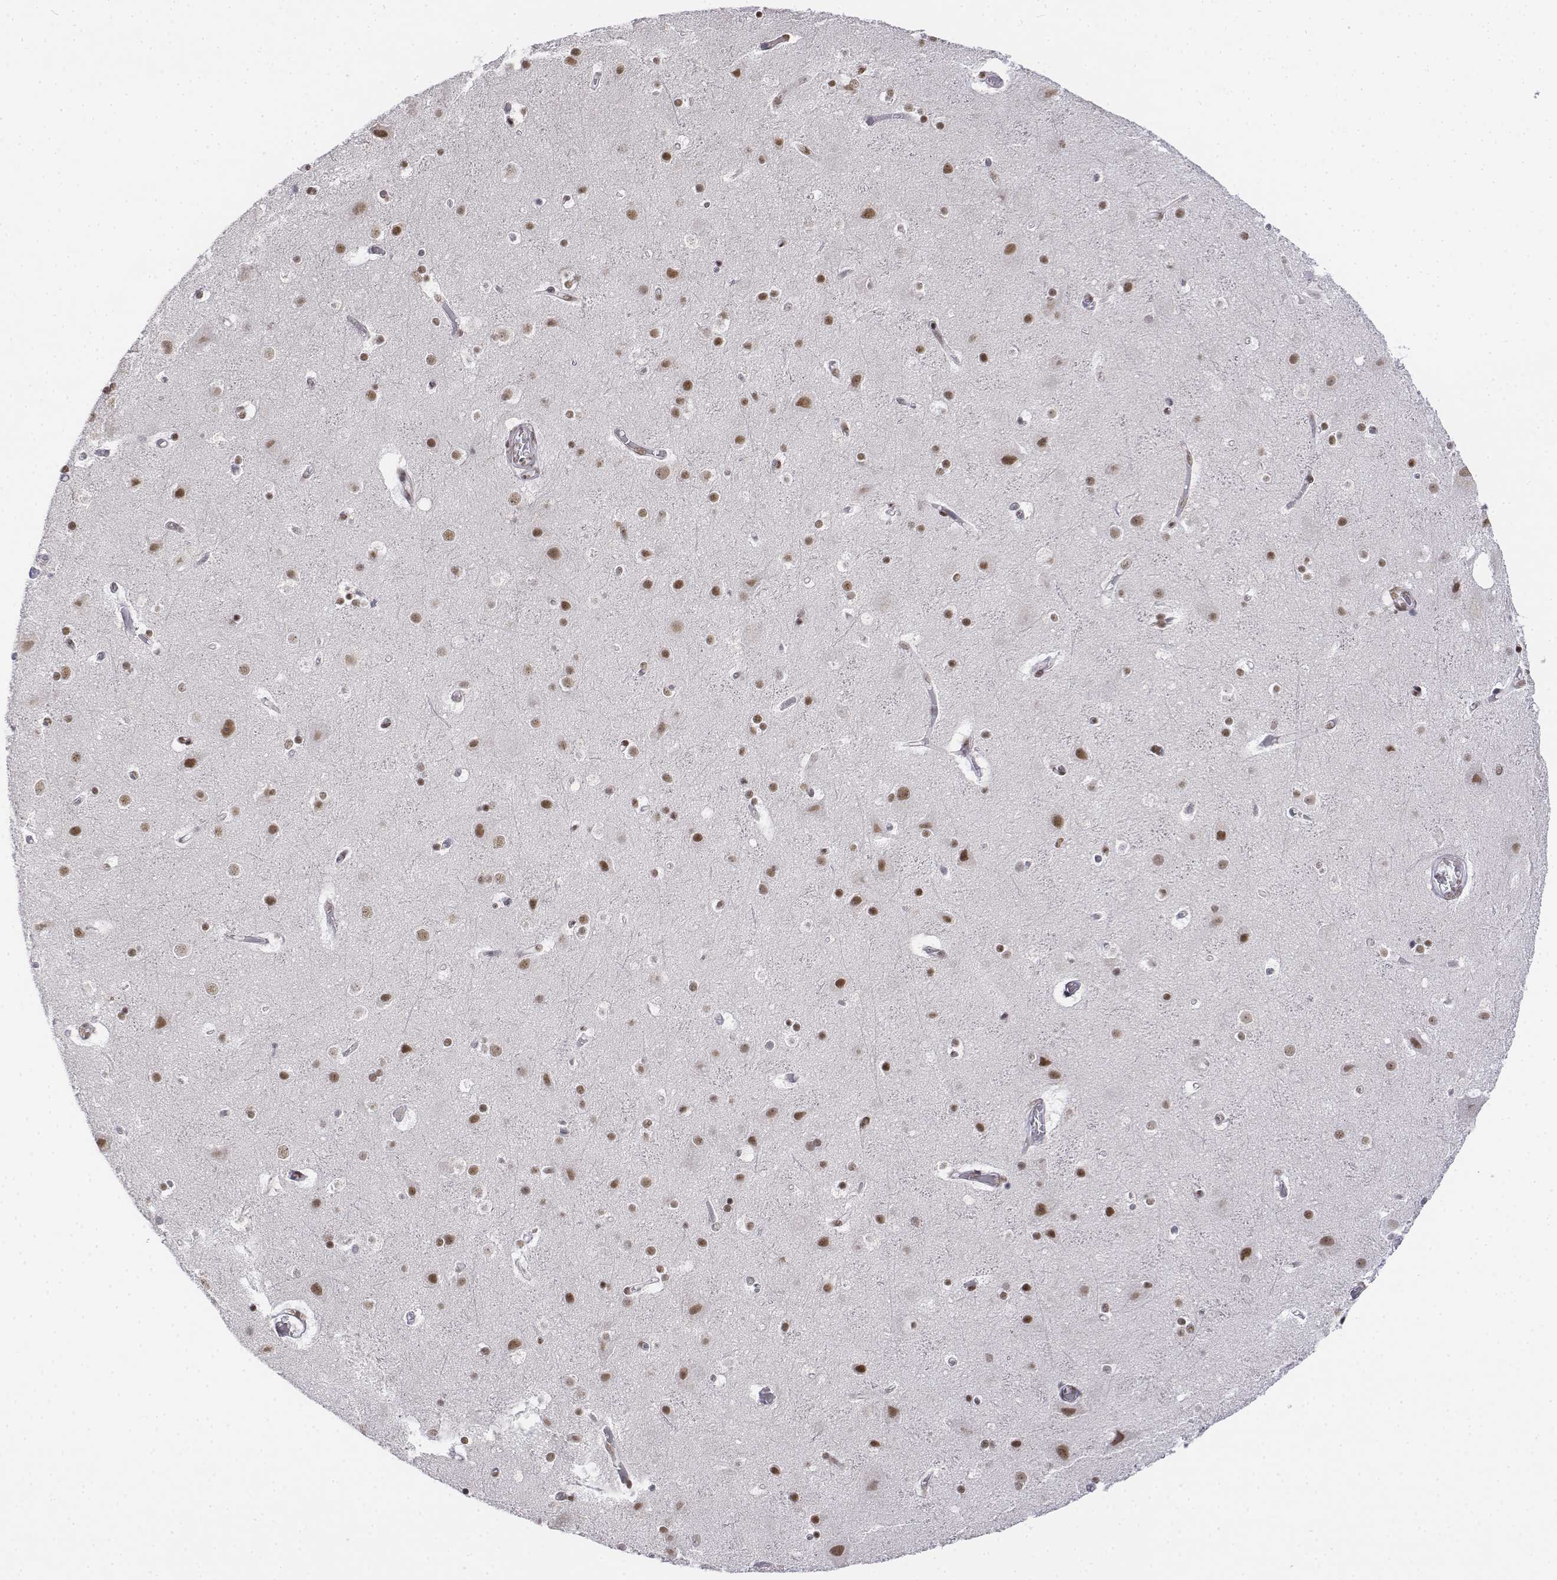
{"staining": {"intensity": "weak", "quantity": ">75%", "location": "nuclear"}, "tissue": "cerebral cortex", "cell_type": "Endothelial cells", "image_type": "normal", "snomed": [{"axis": "morphology", "description": "Normal tissue, NOS"}, {"axis": "topography", "description": "Cerebral cortex"}], "caption": "Protein staining displays weak nuclear expression in about >75% of endothelial cells in unremarkable cerebral cortex.", "gene": "SETD1A", "patient": {"sex": "female", "age": 52}}